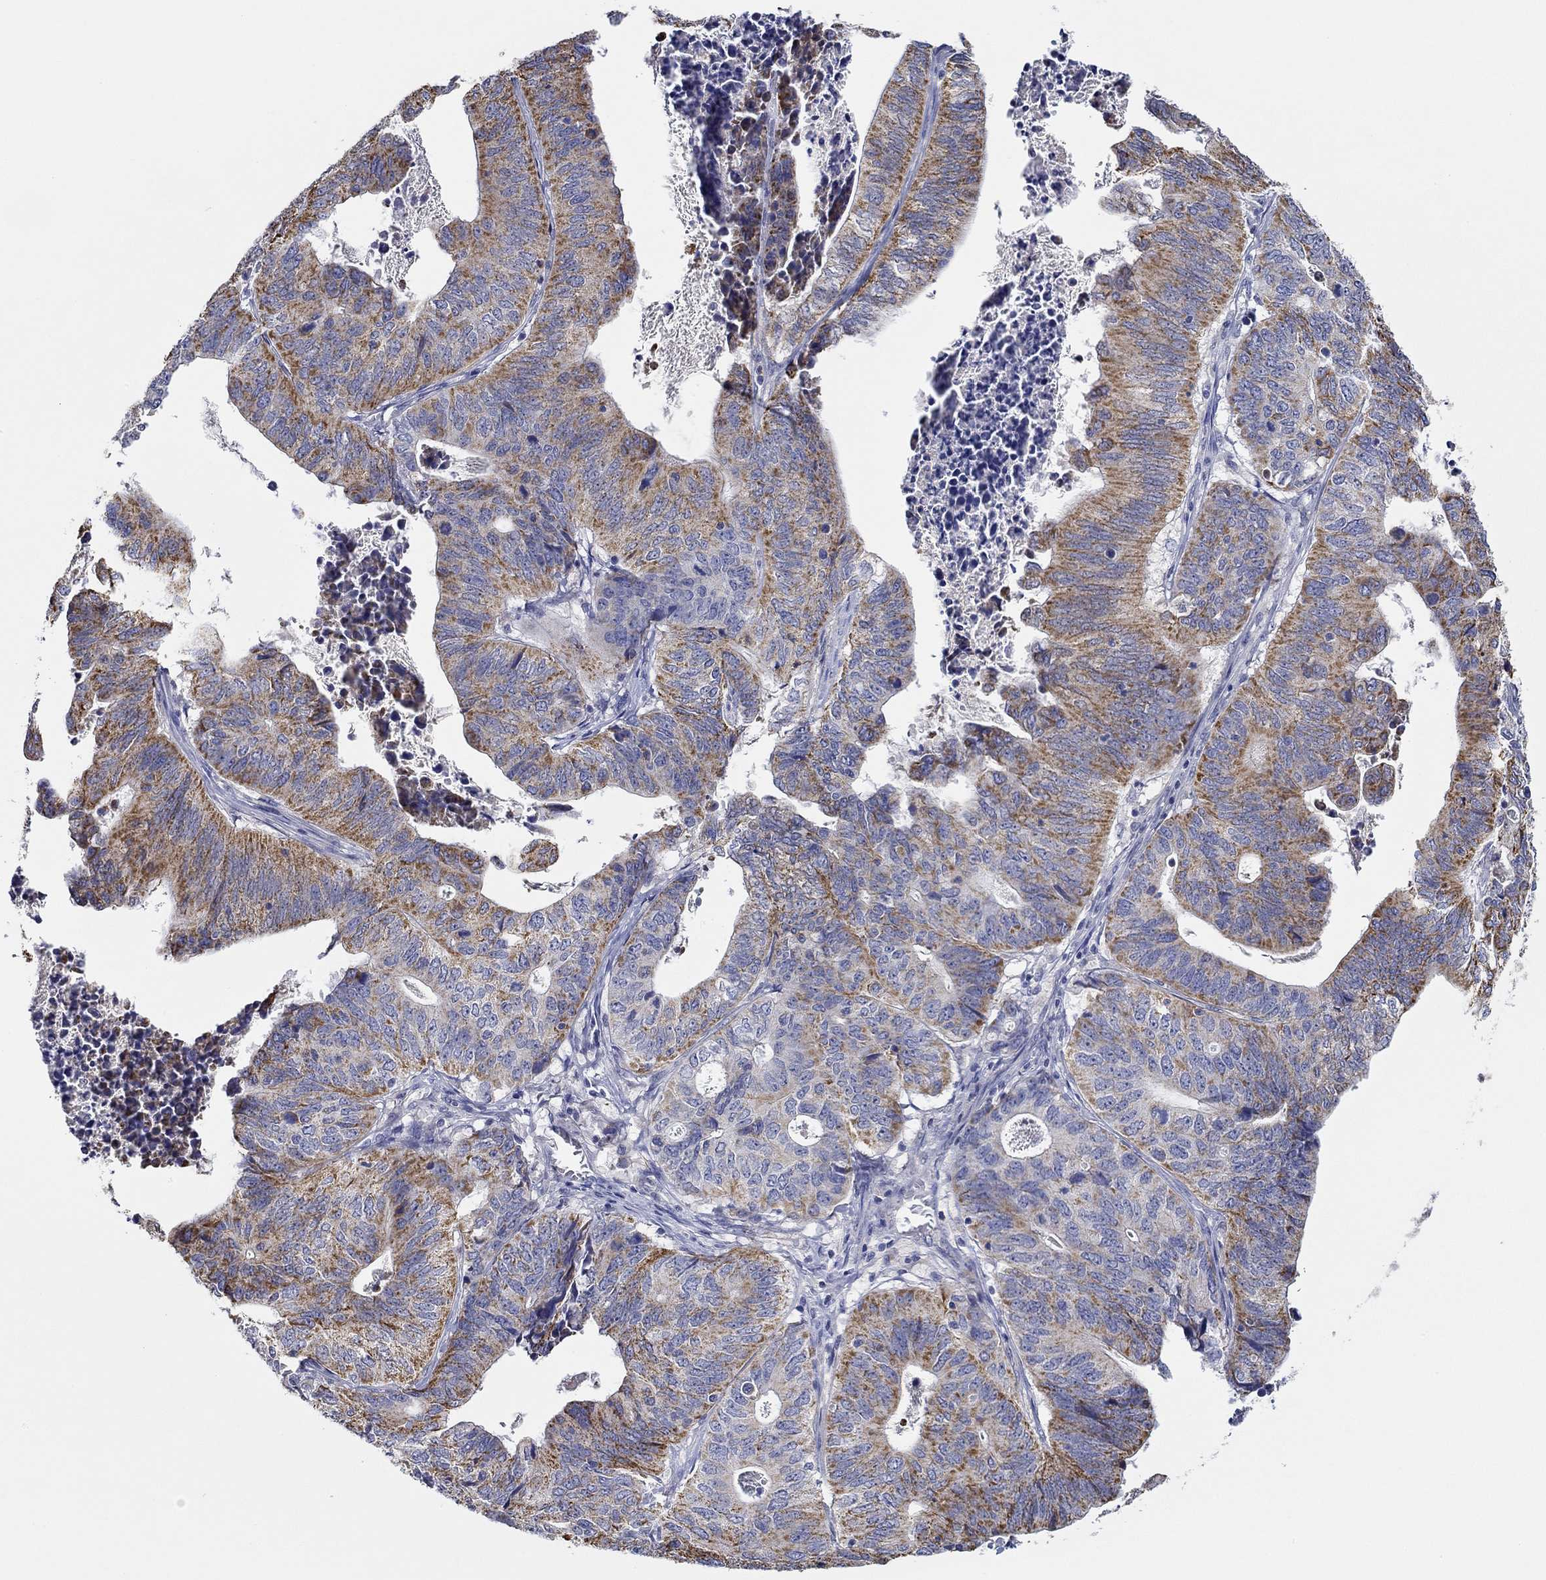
{"staining": {"intensity": "moderate", "quantity": "25%-75%", "location": "cytoplasmic/membranous"}, "tissue": "stomach cancer", "cell_type": "Tumor cells", "image_type": "cancer", "snomed": [{"axis": "morphology", "description": "Adenocarcinoma, NOS"}, {"axis": "topography", "description": "Stomach, upper"}], "caption": "A brown stain shows moderate cytoplasmic/membranous expression of a protein in human stomach cancer tumor cells. (DAB IHC with brightfield microscopy, high magnification).", "gene": "CHIT1", "patient": {"sex": "female", "age": 67}}